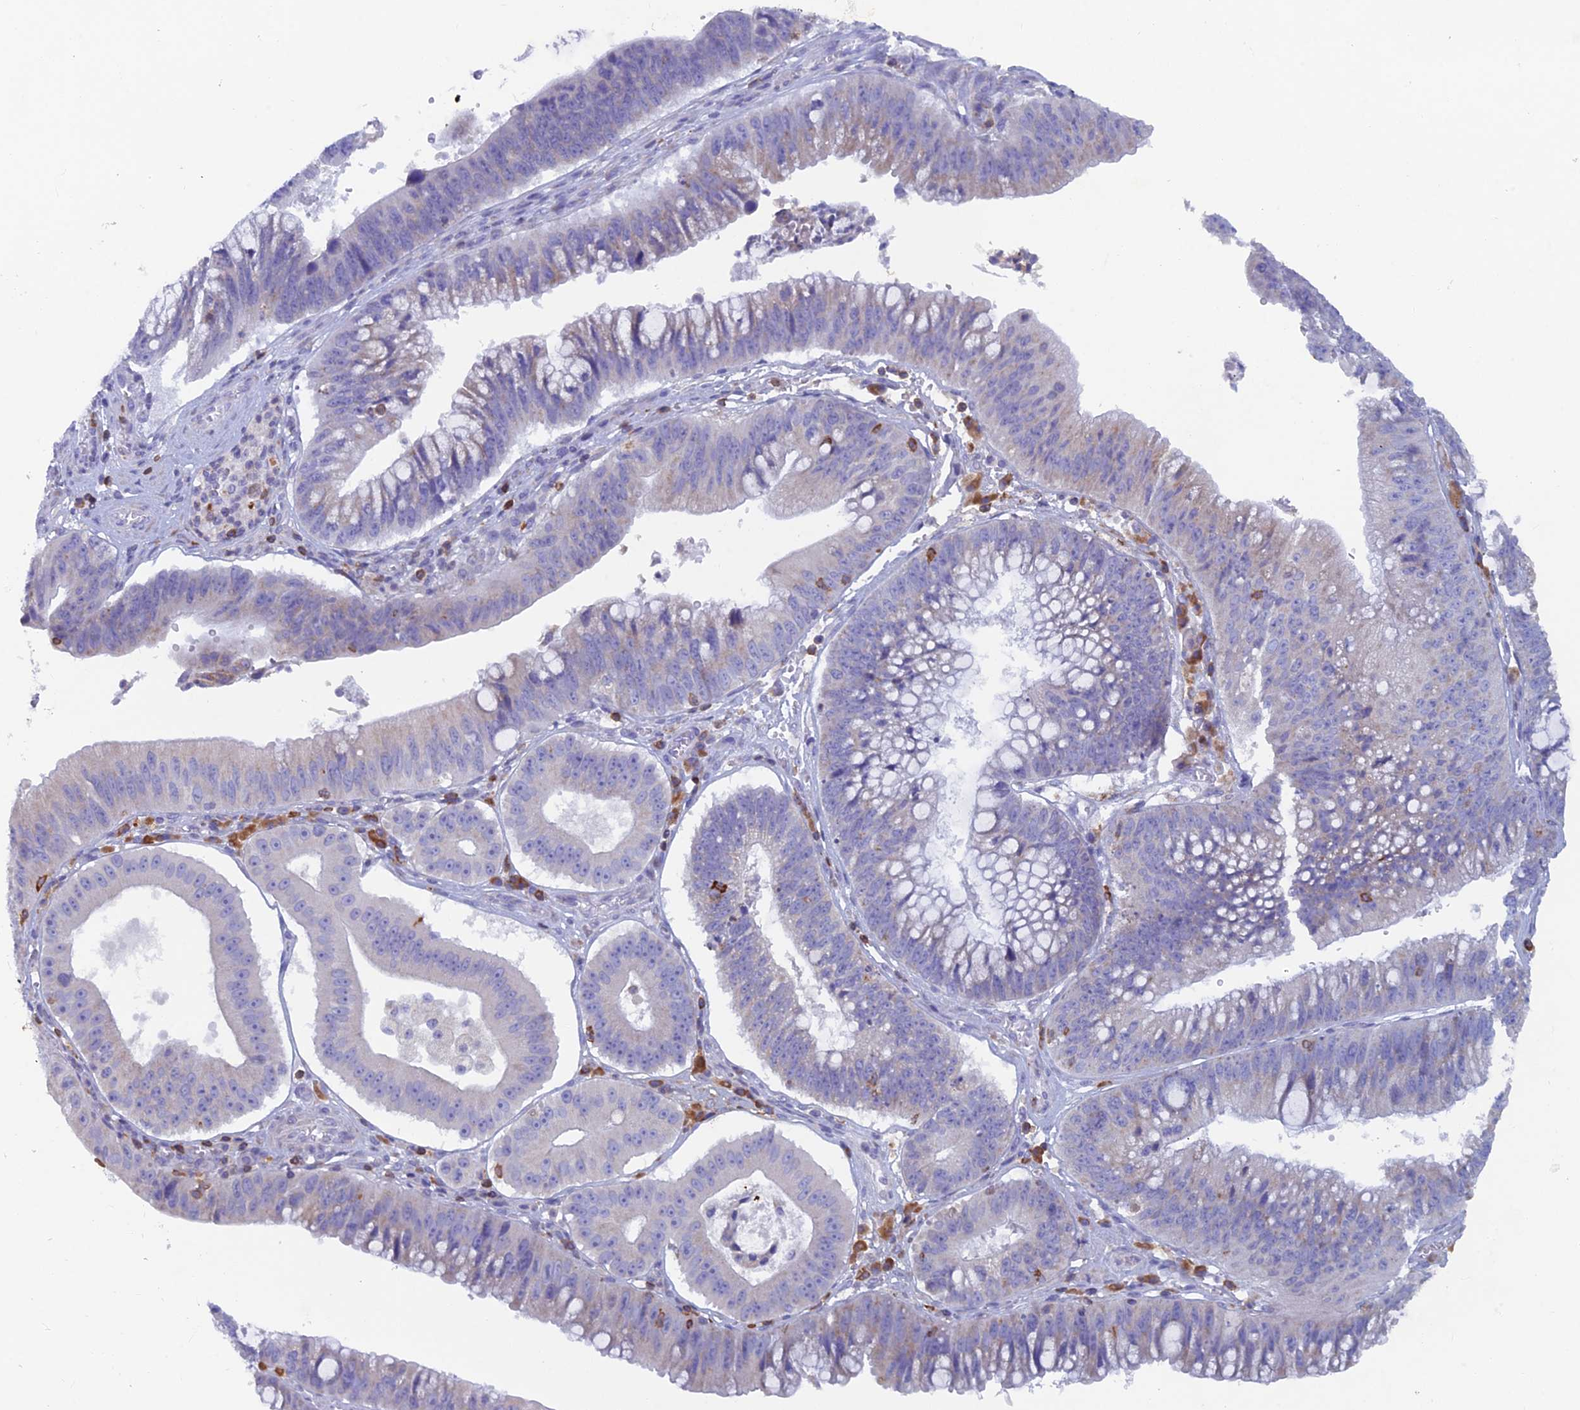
{"staining": {"intensity": "negative", "quantity": "none", "location": "none"}, "tissue": "stomach cancer", "cell_type": "Tumor cells", "image_type": "cancer", "snomed": [{"axis": "morphology", "description": "Adenocarcinoma, NOS"}, {"axis": "topography", "description": "Stomach"}], "caption": "DAB (3,3'-diaminobenzidine) immunohistochemical staining of stomach adenocarcinoma displays no significant expression in tumor cells.", "gene": "ABI3BP", "patient": {"sex": "male", "age": 59}}